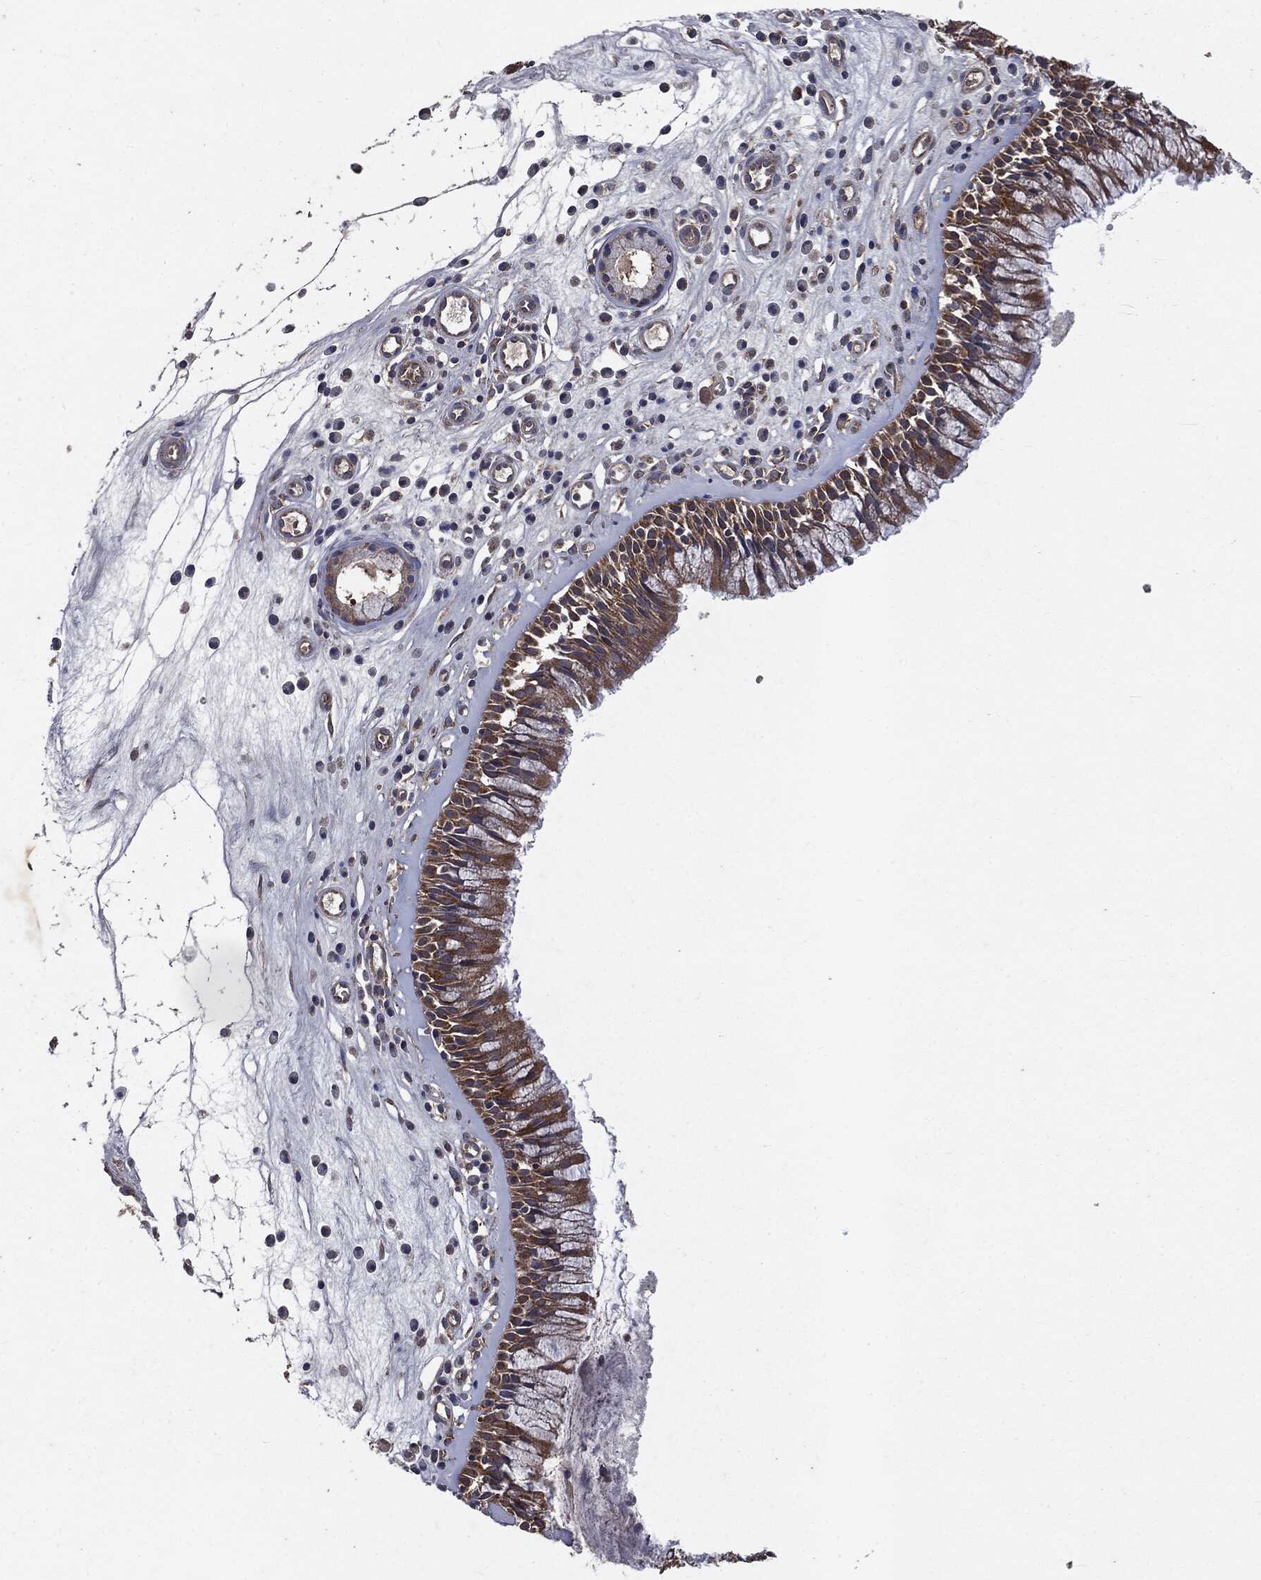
{"staining": {"intensity": "moderate", "quantity": ">75%", "location": "cytoplasmic/membranous"}, "tissue": "nasopharynx", "cell_type": "Respiratory epithelial cells", "image_type": "normal", "snomed": [{"axis": "morphology", "description": "Normal tissue, NOS"}, {"axis": "topography", "description": "Nasopharynx"}], "caption": "IHC image of normal nasopharynx stained for a protein (brown), which demonstrates medium levels of moderate cytoplasmic/membranous staining in approximately >75% of respiratory epithelial cells.", "gene": "MAPK6", "patient": {"sex": "male", "age": 57}}